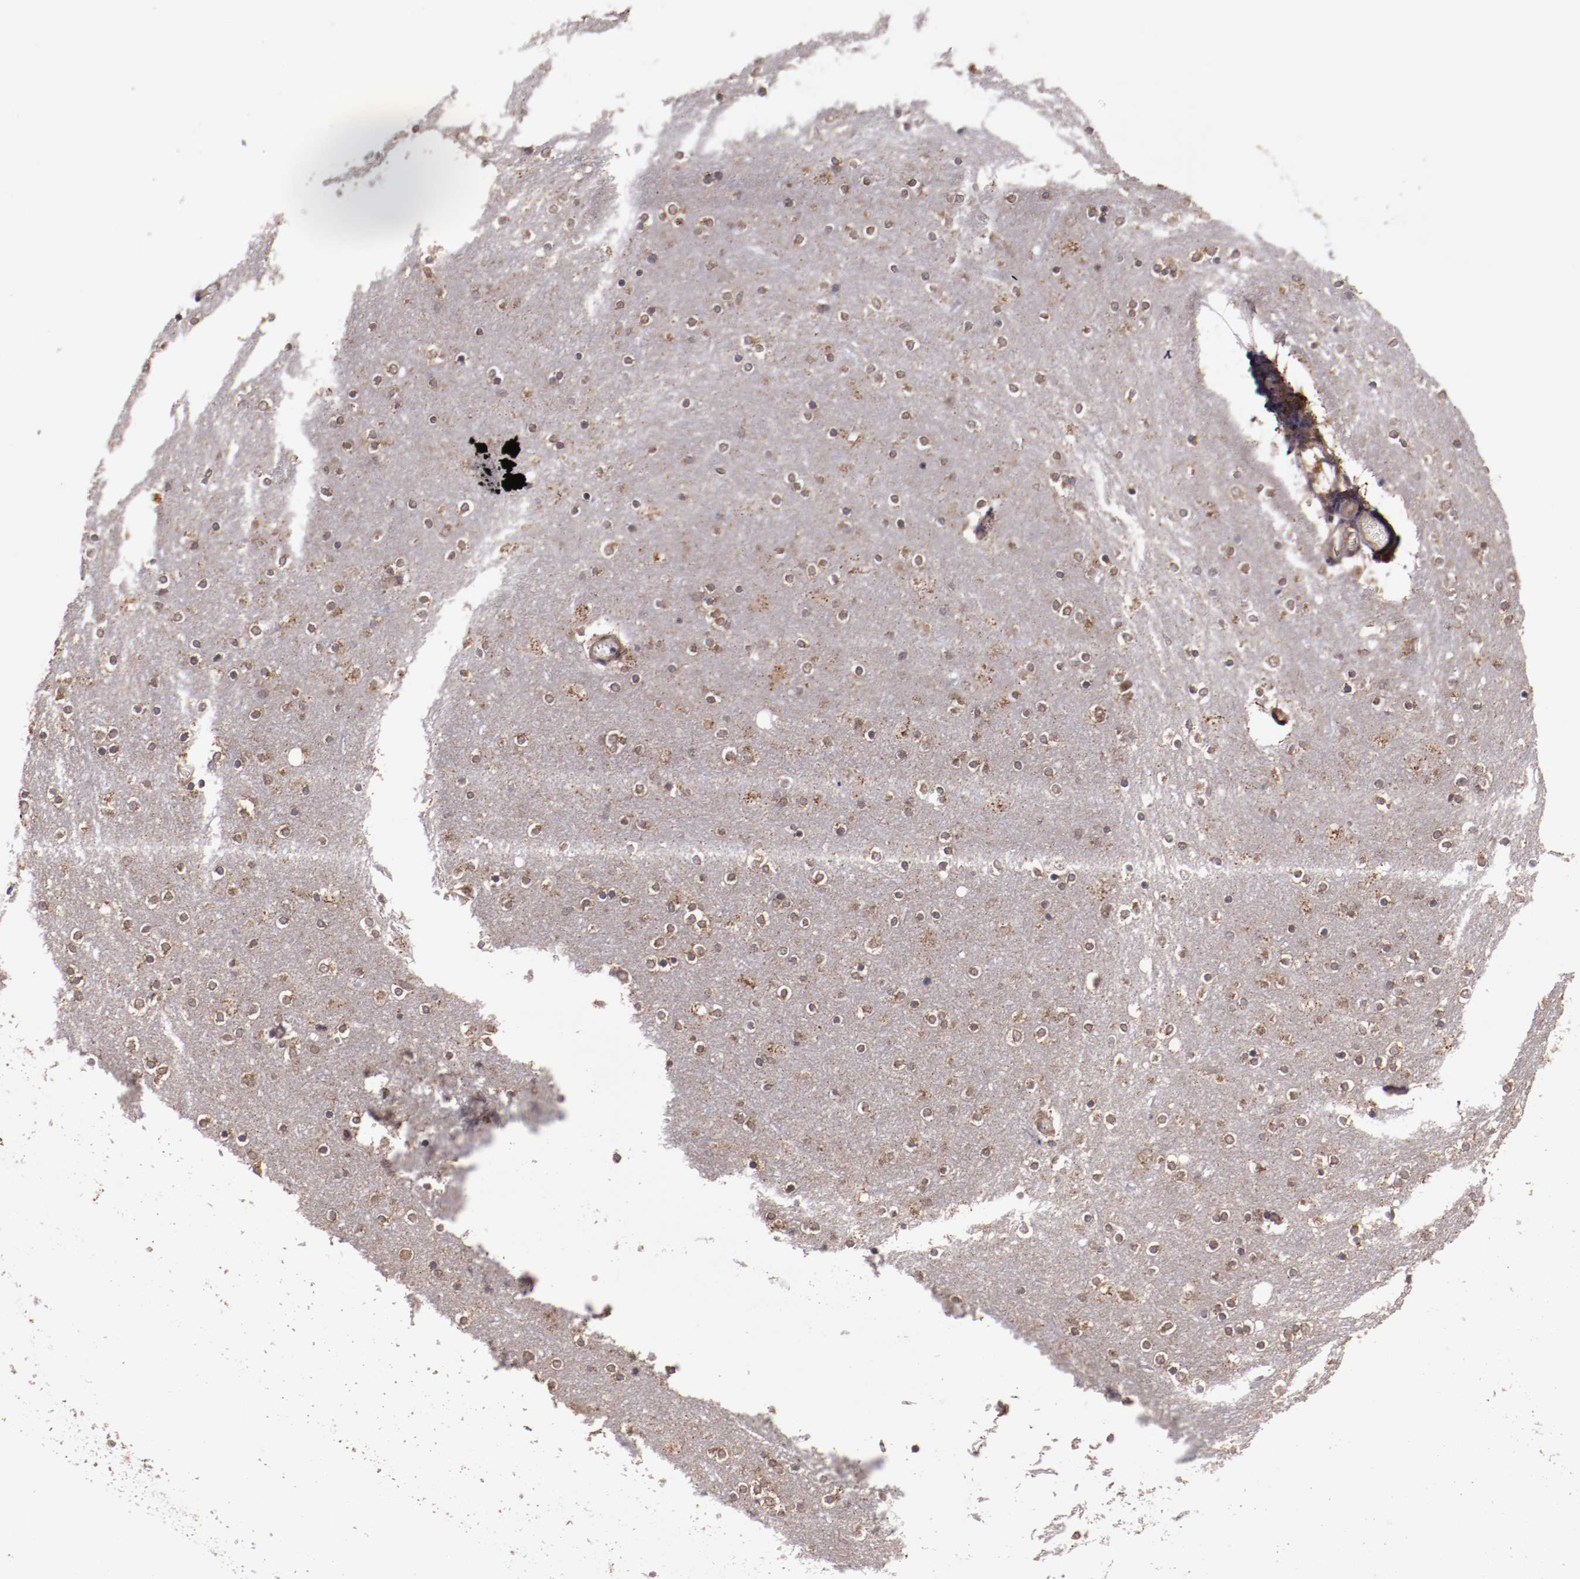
{"staining": {"intensity": "negative", "quantity": "none", "location": "none"}, "tissue": "cerebral cortex", "cell_type": "Endothelial cells", "image_type": "normal", "snomed": [{"axis": "morphology", "description": "Normal tissue, NOS"}, {"axis": "topography", "description": "Cerebral cortex"}], "caption": "Cerebral cortex was stained to show a protein in brown. There is no significant expression in endothelial cells. (DAB immunohistochemistry visualized using brightfield microscopy, high magnification).", "gene": "FTSJ1", "patient": {"sex": "female", "age": 54}}